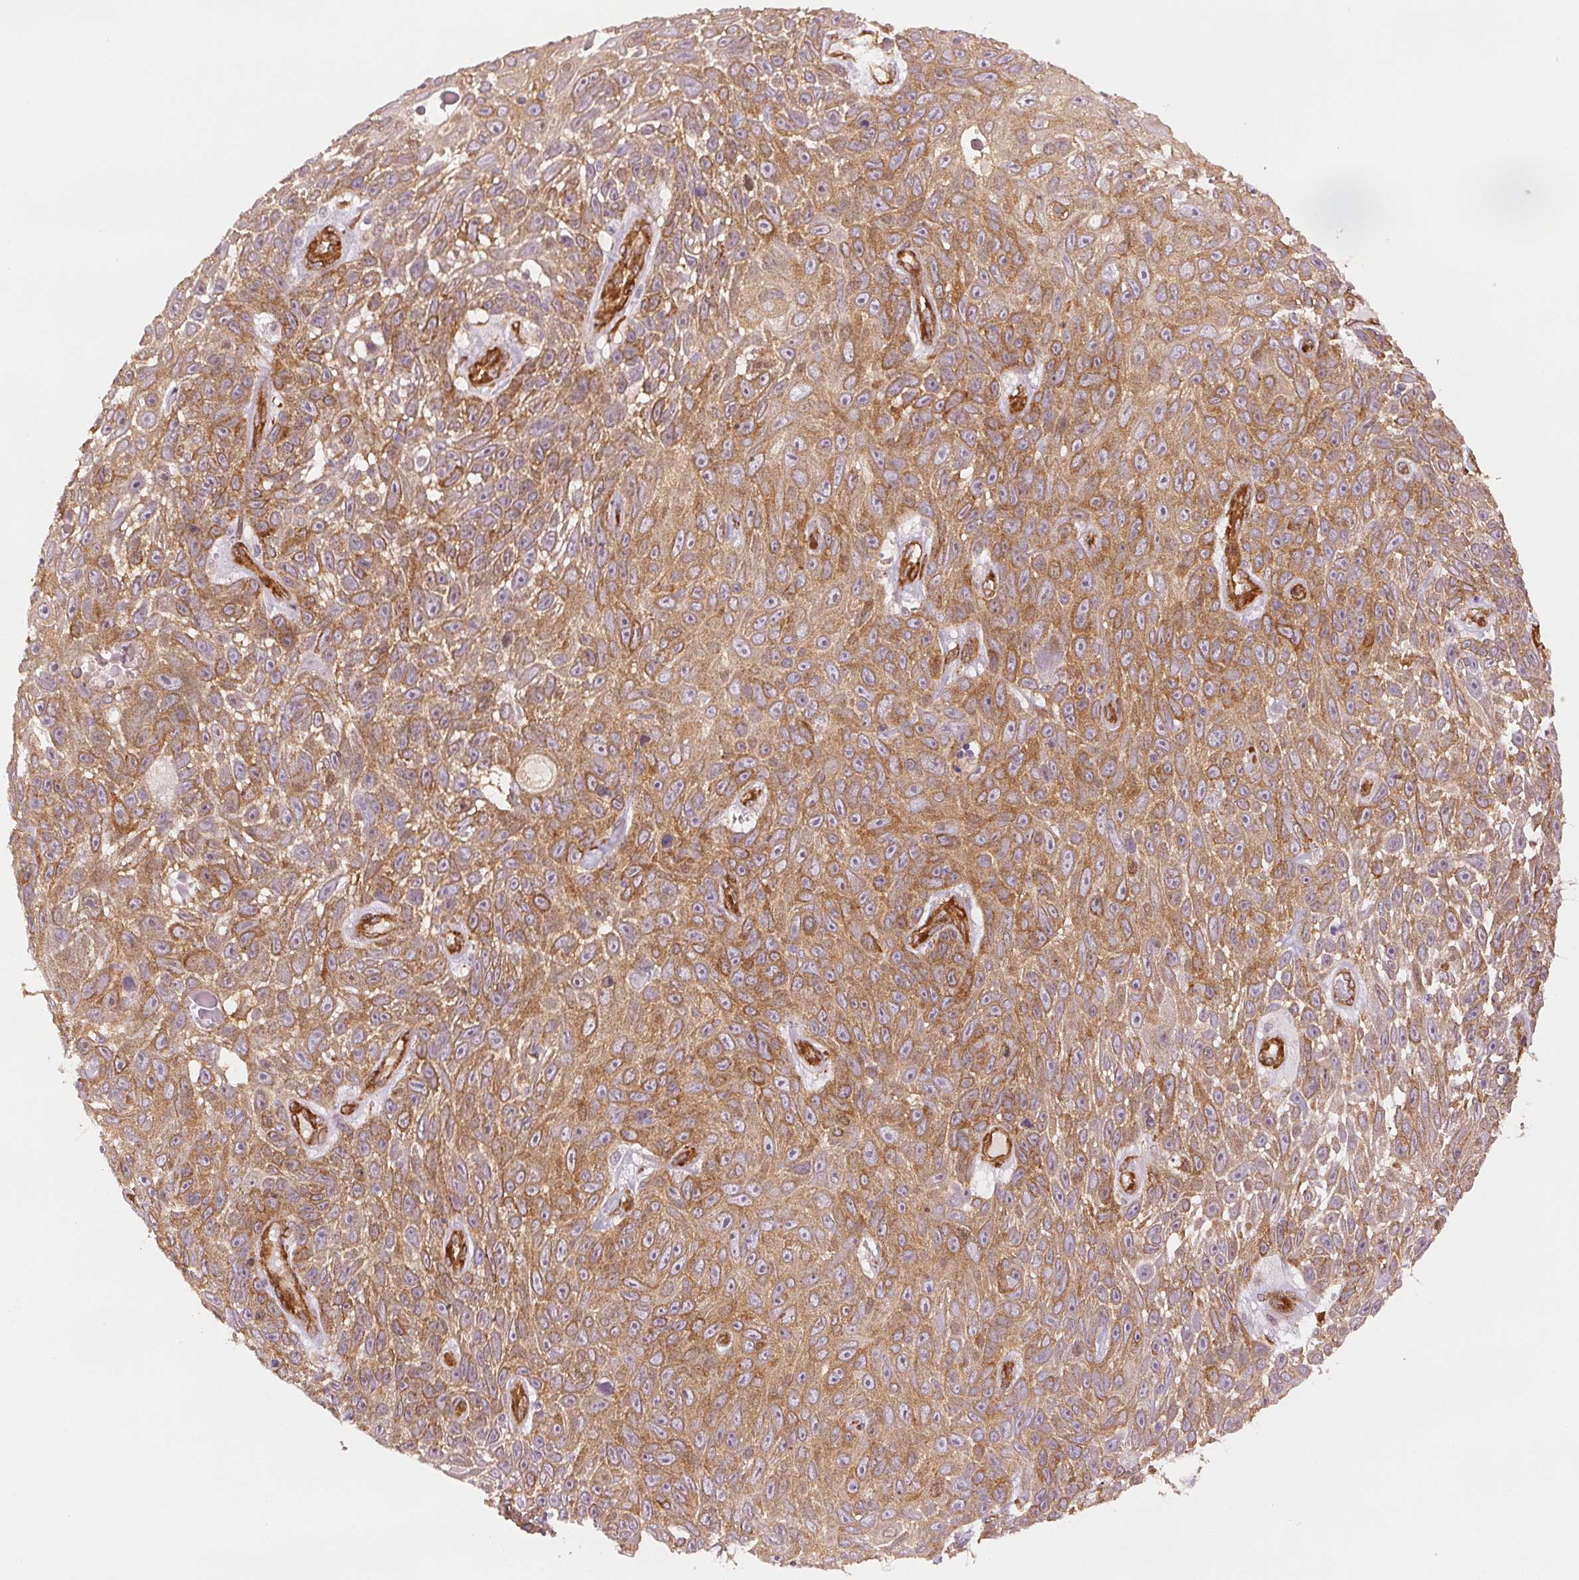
{"staining": {"intensity": "moderate", "quantity": ">75%", "location": "cytoplasmic/membranous"}, "tissue": "skin cancer", "cell_type": "Tumor cells", "image_type": "cancer", "snomed": [{"axis": "morphology", "description": "Squamous cell carcinoma, NOS"}, {"axis": "topography", "description": "Skin"}], "caption": "IHC image of skin squamous cell carcinoma stained for a protein (brown), which exhibits medium levels of moderate cytoplasmic/membranous staining in about >75% of tumor cells.", "gene": "DIAPH2", "patient": {"sex": "male", "age": 82}}